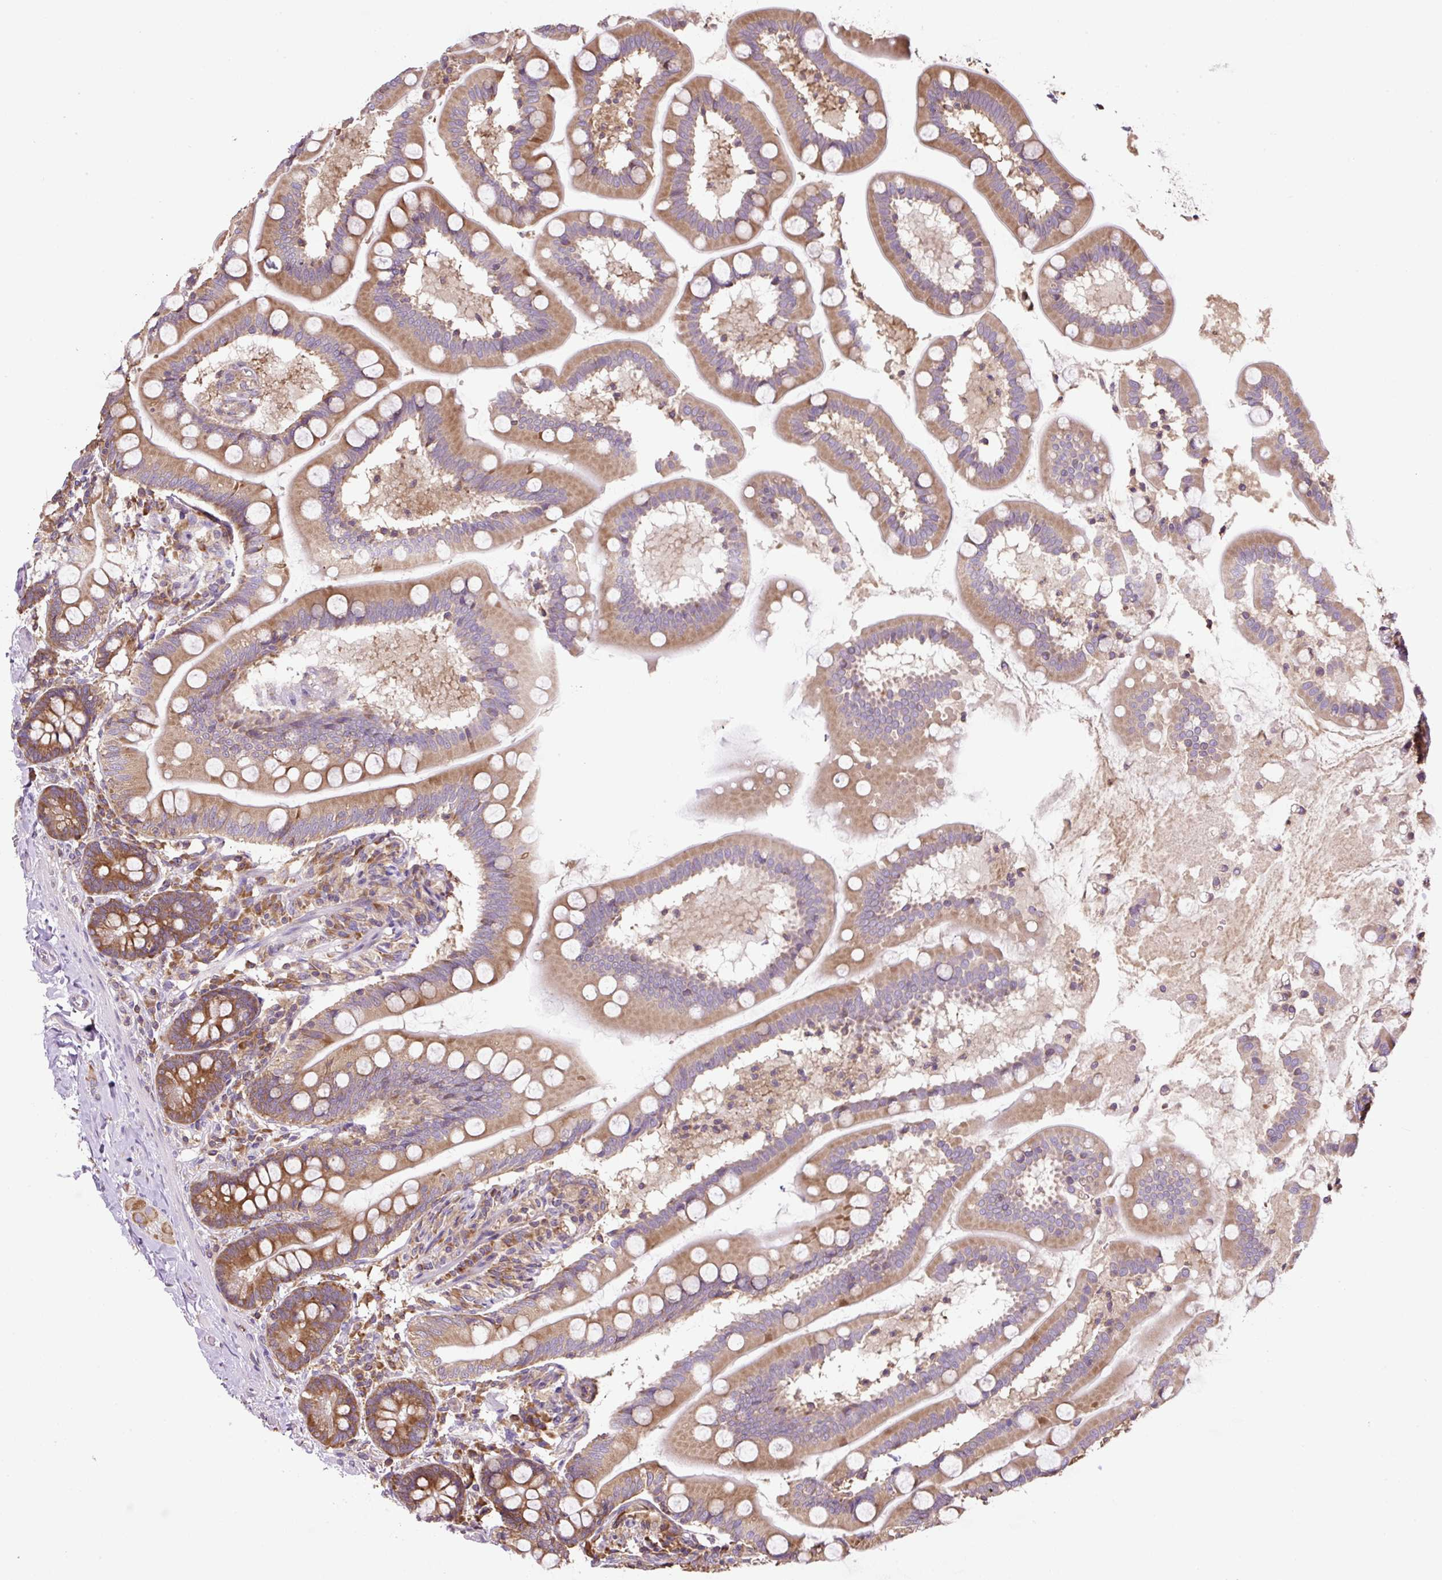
{"staining": {"intensity": "moderate", "quantity": ">75%", "location": "cytoplasmic/membranous"}, "tissue": "small intestine", "cell_type": "Glandular cells", "image_type": "normal", "snomed": [{"axis": "morphology", "description": "Normal tissue, NOS"}, {"axis": "topography", "description": "Small intestine"}], "caption": "Immunohistochemical staining of benign small intestine shows medium levels of moderate cytoplasmic/membranous staining in about >75% of glandular cells. The protein is stained brown, and the nuclei are stained in blue (DAB IHC with brightfield microscopy, high magnification).", "gene": "RPS23", "patient": {"sex": "female", "age": 64}}